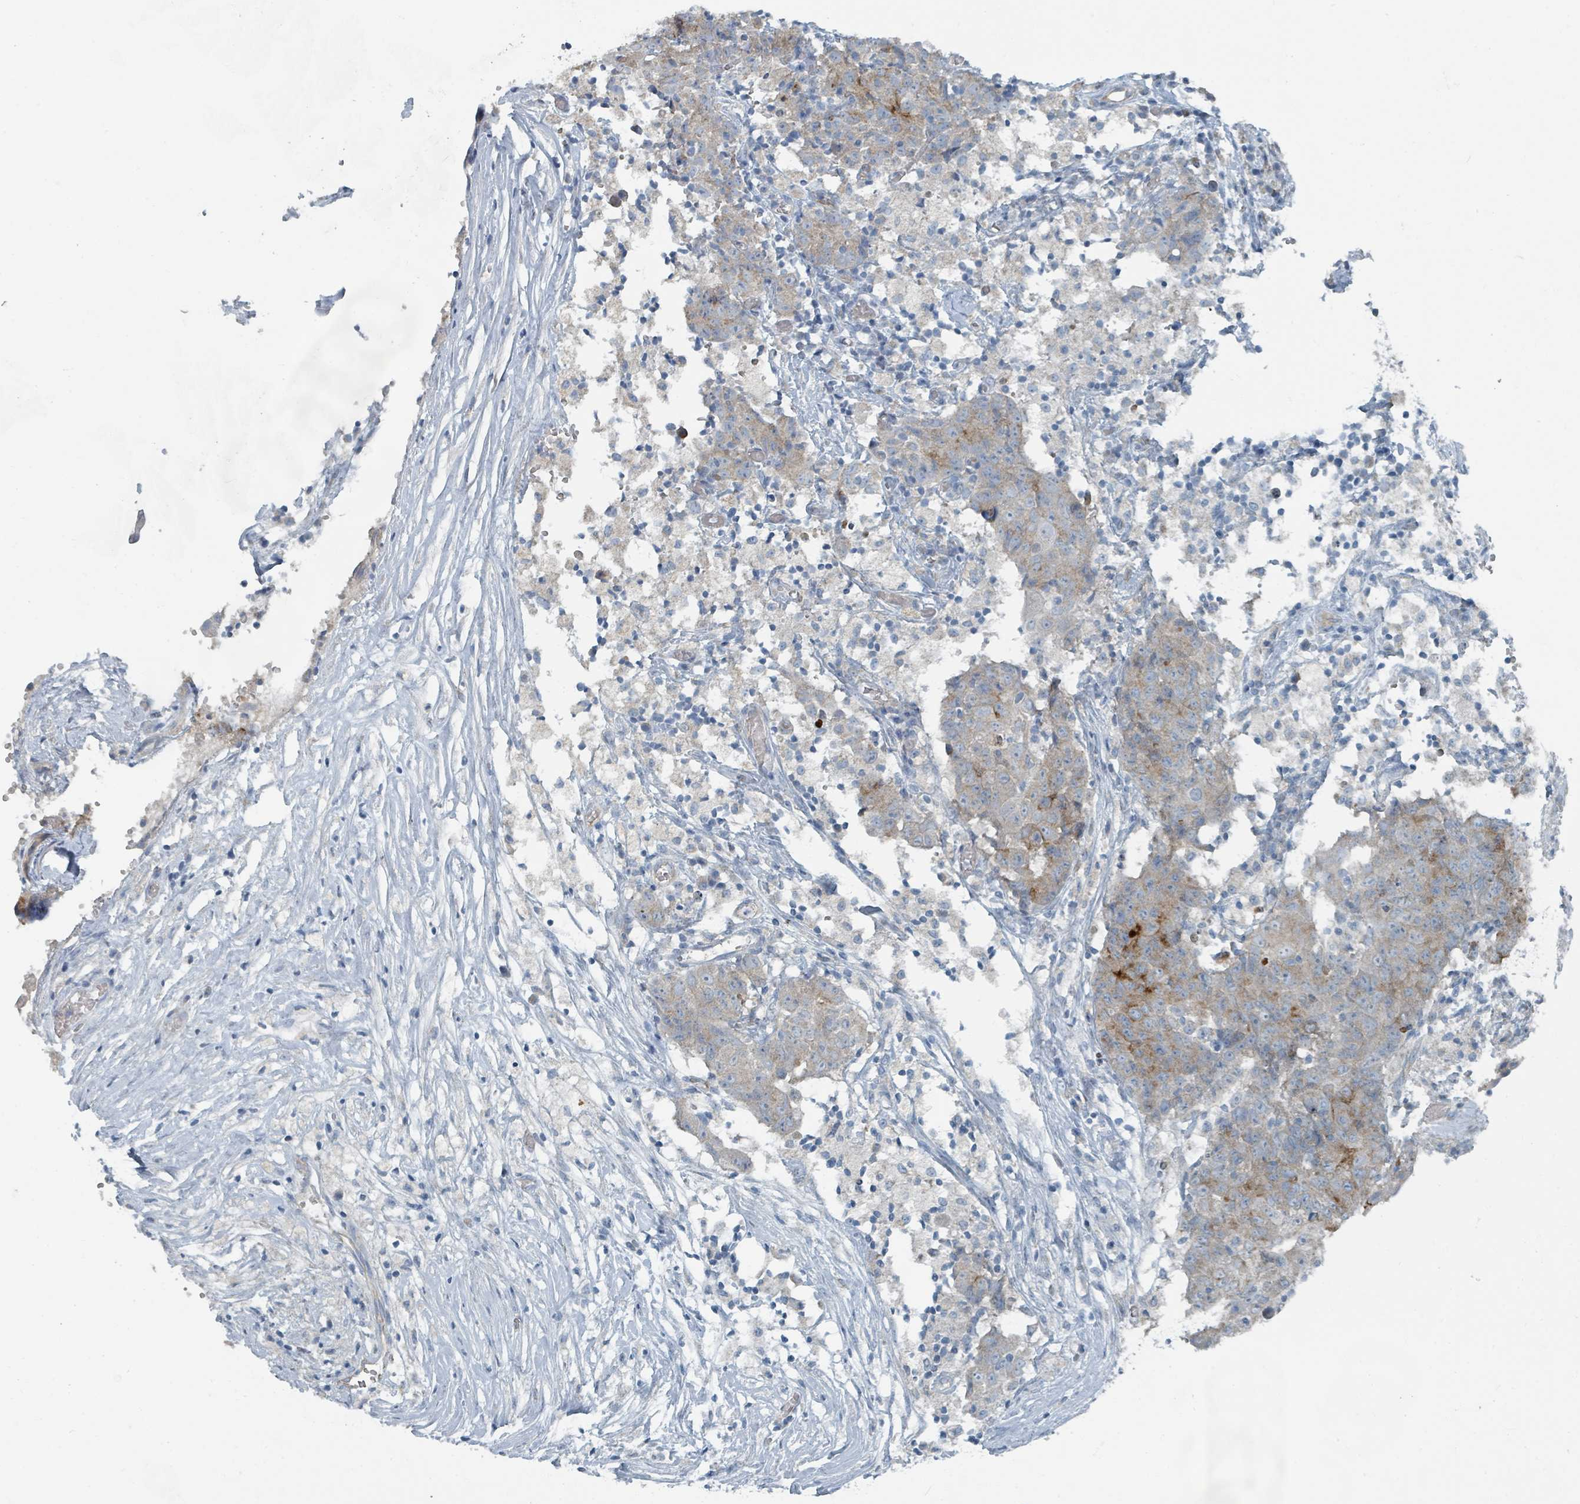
{"staining": {"intensity": "moderate", "quantity": ">75%", "location": "cytoplasmic/membranous"}, "tissue": "ovarian cancer", "cell_type": "Tumor cells", "image_type": "cancer", "snomed": [{"axis": "morphology", "description": "Carcinoma, endometroid"}, {"axis": "topography", "description": "Ovary"}], "caption": "IHC (DAB) staining of human ovarian cancer shows moderate cytoplasmic/membranous protein staining in approximately >75% of tumor cells. The protein is stained brown, and the nuclei are stained in blue (DAB (3,3'-diaminobenzidine) IHC with brightfield microscopy, high magnification).", "gene": "RASA4", "patient": {"sex": "female", "age": 42}}